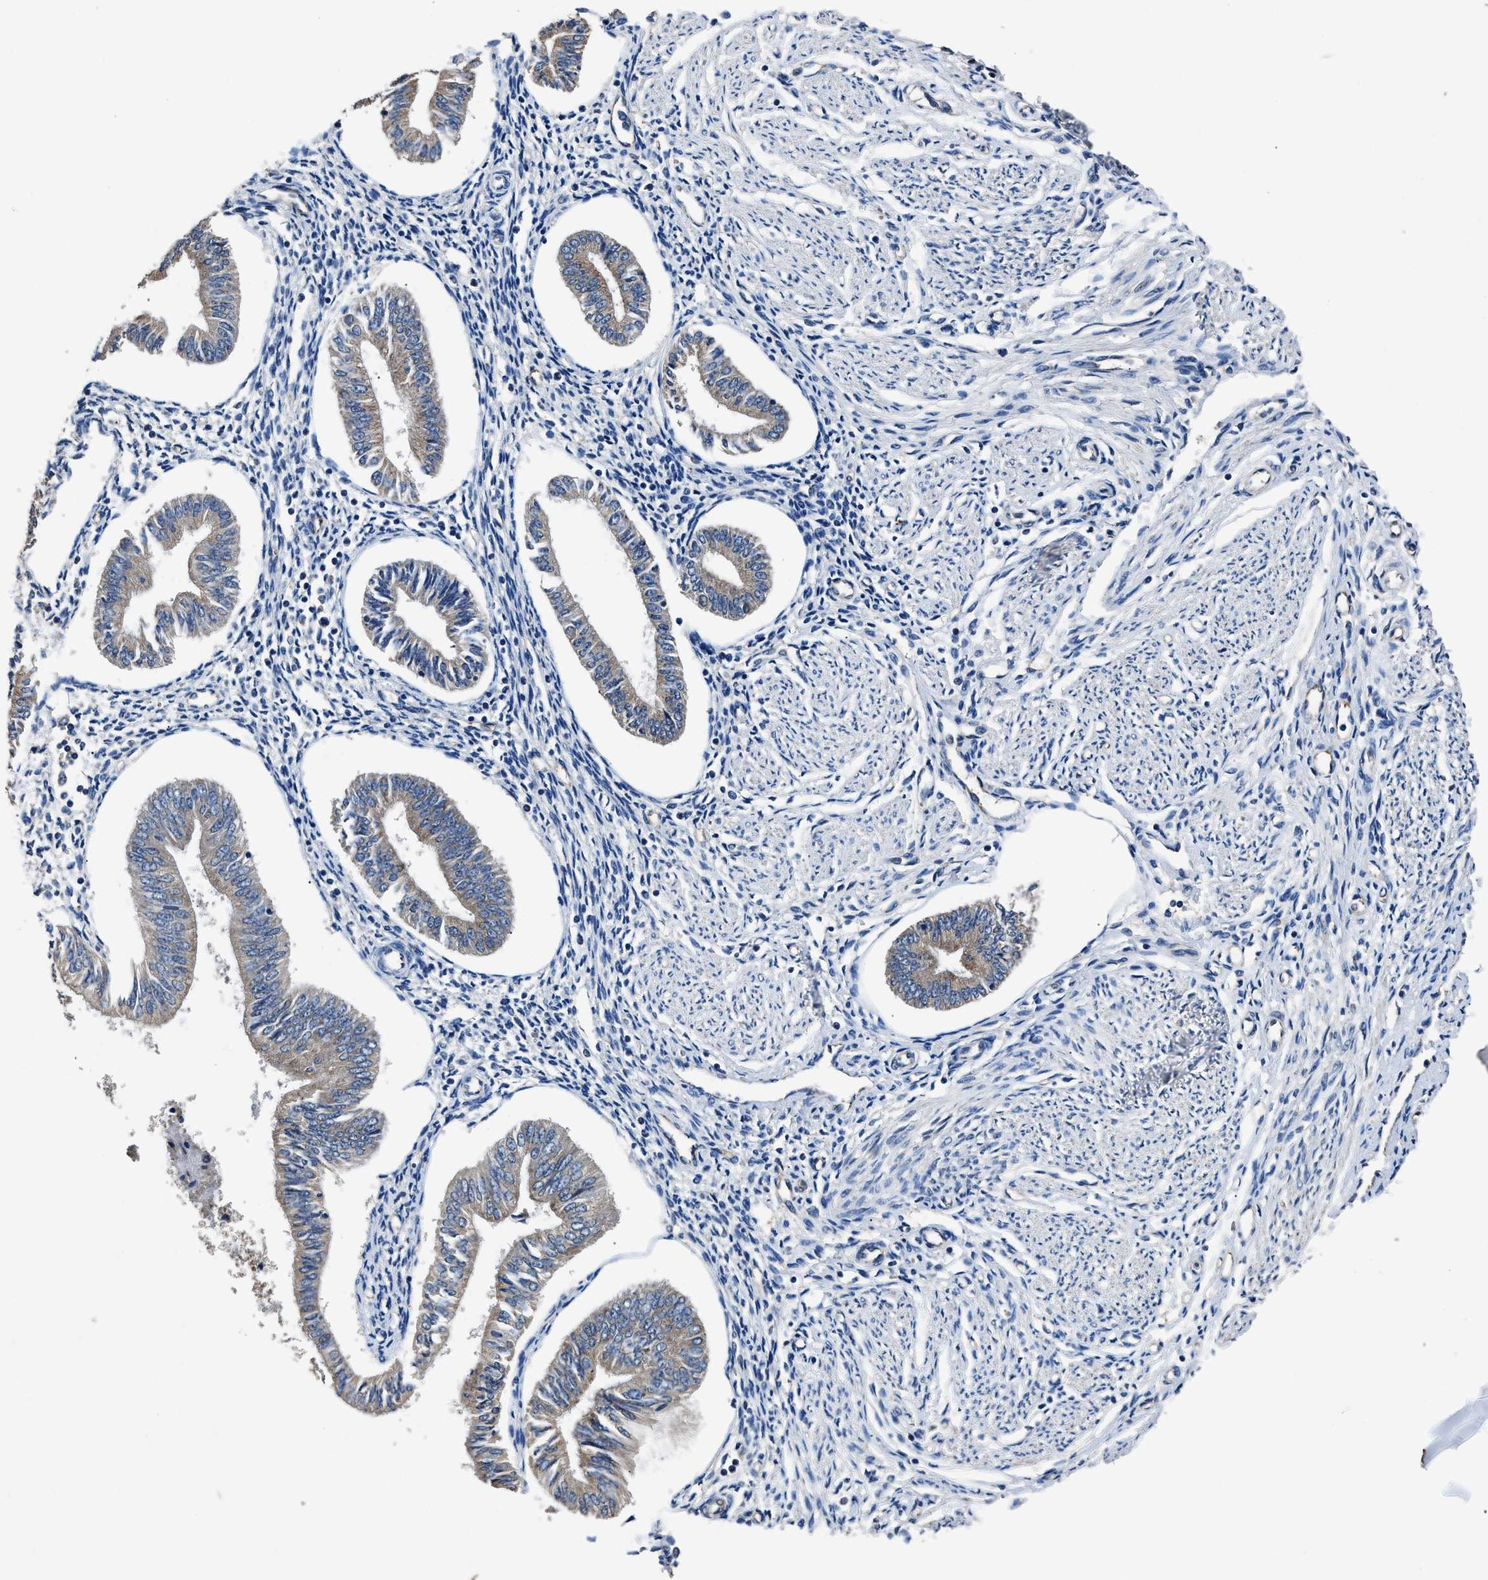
{"staining": {"intensity": "weak", "quantity": "<25%", "location": "cytoplasmic/membranous"}, "tissue": "endometrium", "cell_type": "Cells in endometrial stroma", "image_type": "normal", "snomed": [{"axis": "morphology", "description": "Normal tissue, NOS"}, {"axis": "topography", "description": "Endometrium"}], "caption": "IHC histopathology image of normal human endometrium stained for a protein (brown), which displays no staining in cells in endometrial stroma. Brightfield microscopy of immunohistochemistry (IHC) stained with DAB (3,3'-diaminobenzidine) (brown) and hematoxylin (blue), captured at high magnification.", "gene": "DHRS7B", "patient": {"sex": "female", "age": 50}}